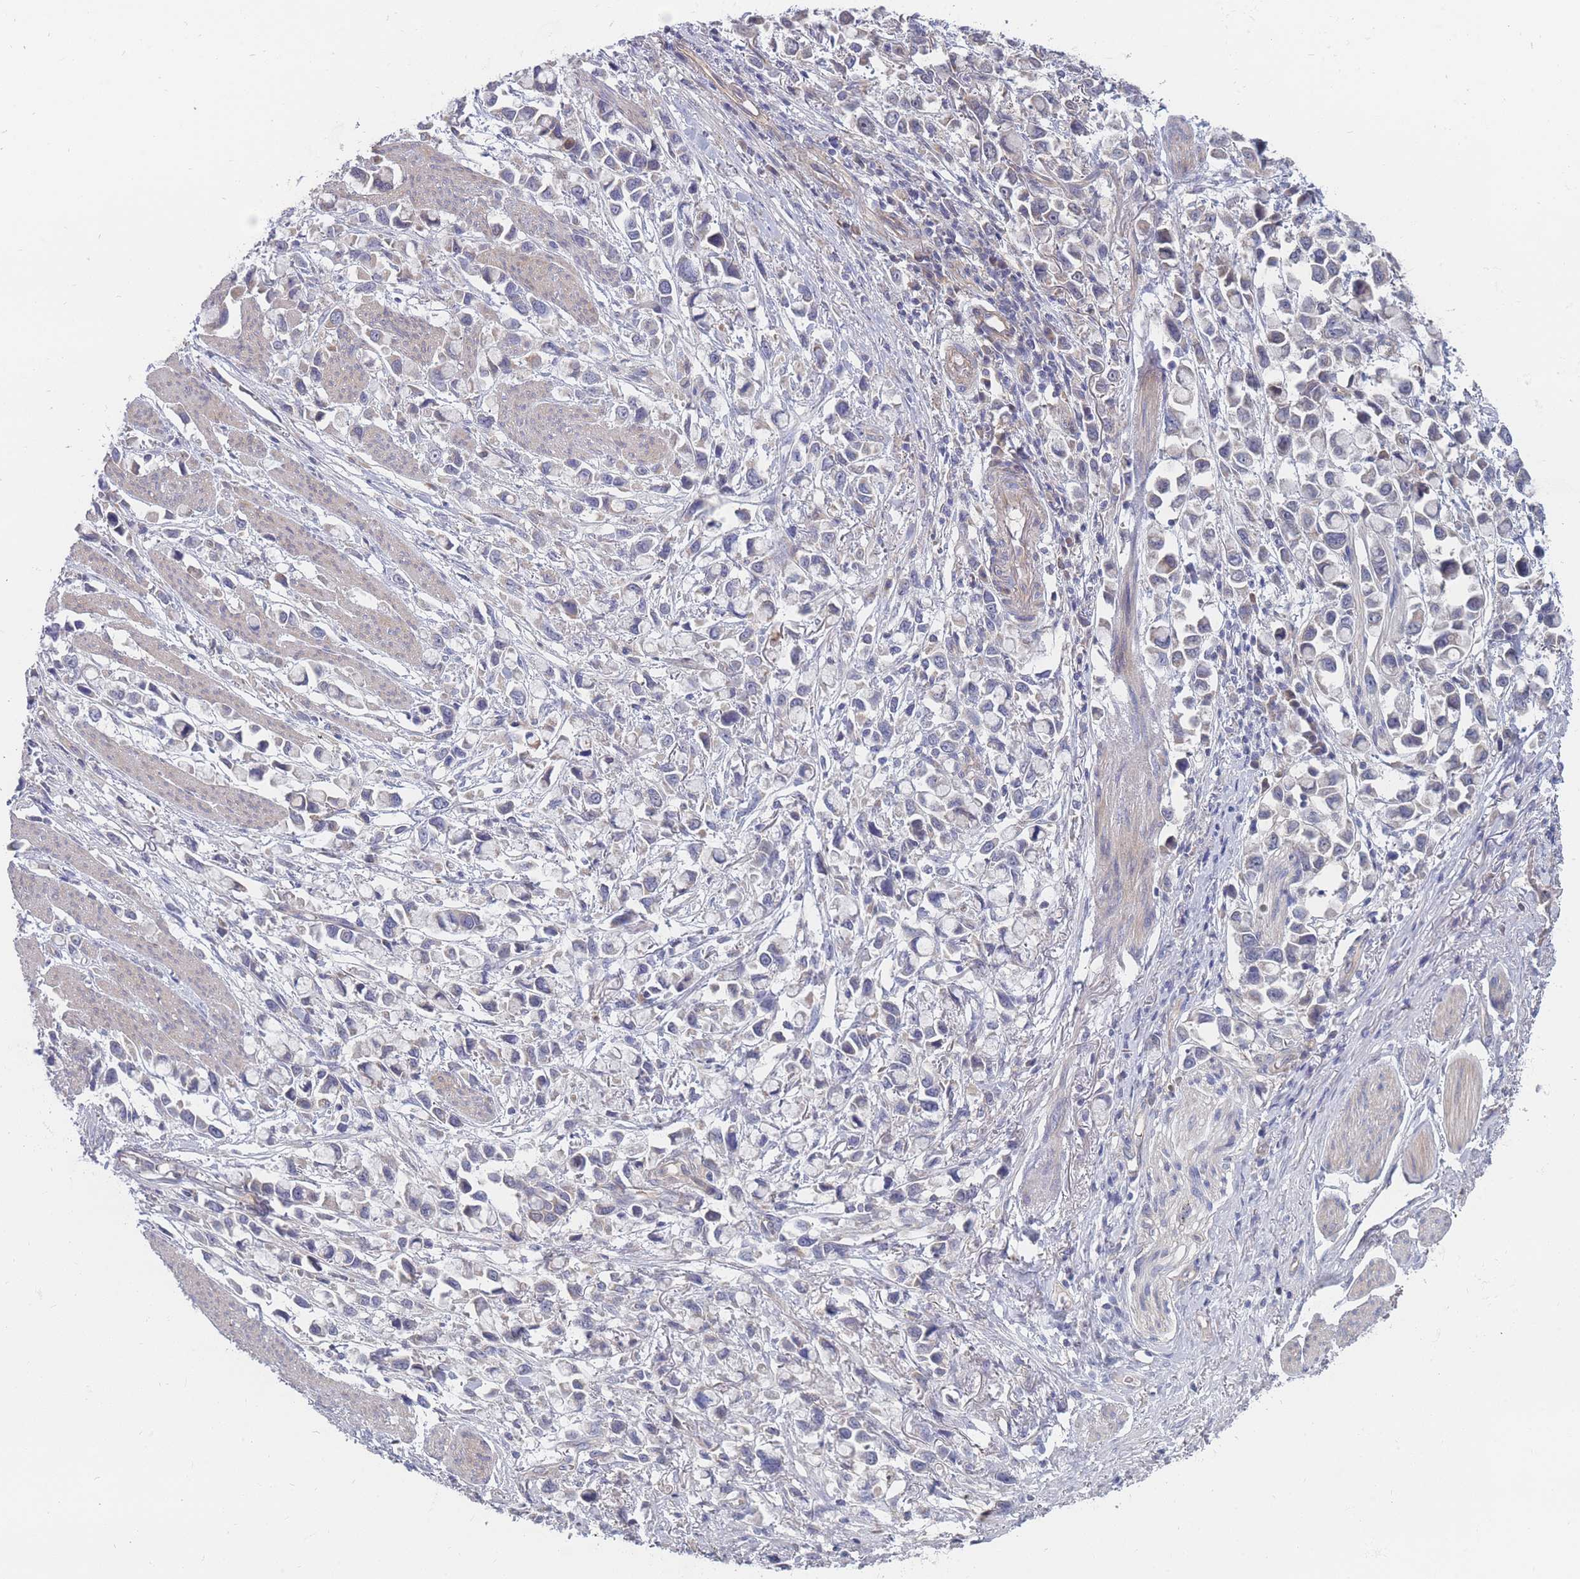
{"staining": {"intensity": "negative", "quantity": "none", "location": "none"}, "tissue": "stomach cancer", "cell_type": "Tumor cells", "image_type": "cancer", "snomed": [{"axis": "morphology", "description": "Adenocarcinoma, NOS"}, {"axis": "topography", "description": "Stomach"}], "caption": "IHC of human stomach cancer (adenocarcinoma) shows no expression in tumor cells. (Immunohistochemistry, brightfield microscopy, high magnification).", "gene": "NUB1", "patient": {"sex": "female", "age": 81}}